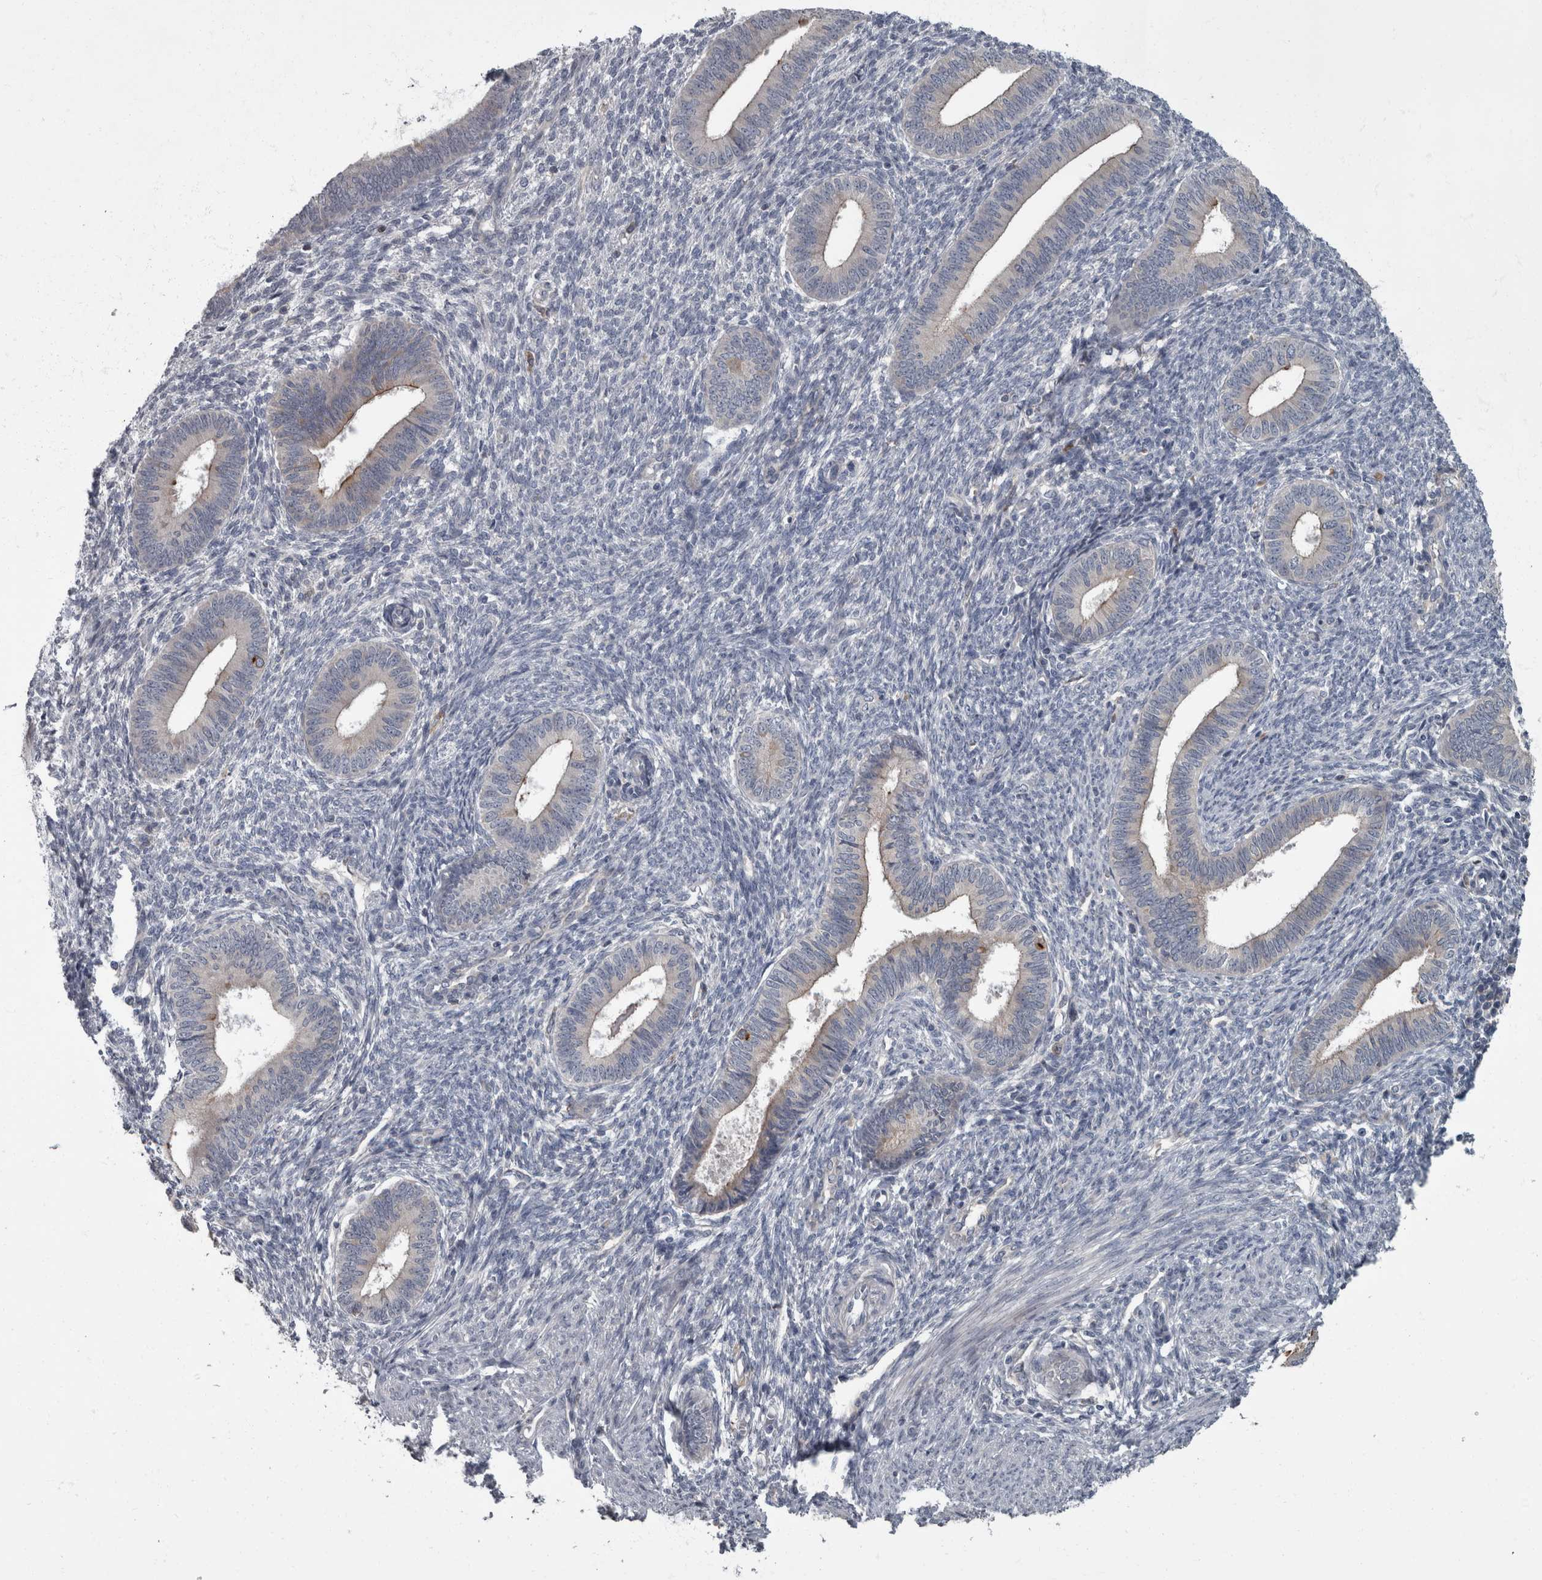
{"staining": {"intensity": "negative", "quantity": "none", "location": "none"}, "tissue": "endometrium", "cell_type": "Cells in endometrial stroma", "image_type": "normal", "snomed": [{"axis": "morphology", "description": "Normal tissue, NOS"}, {"axis": "topography", "description": "Endometrium"}], "caption": "This photomicrograph is of unremarkable endometrium stained with IHC to label a protein in brown with the nuclei are counter-stained blue. There is no expression in cells in endometrial stroma.", "gene": "CDC42BPG", "patient": {"sex": "female", "age": 46}}